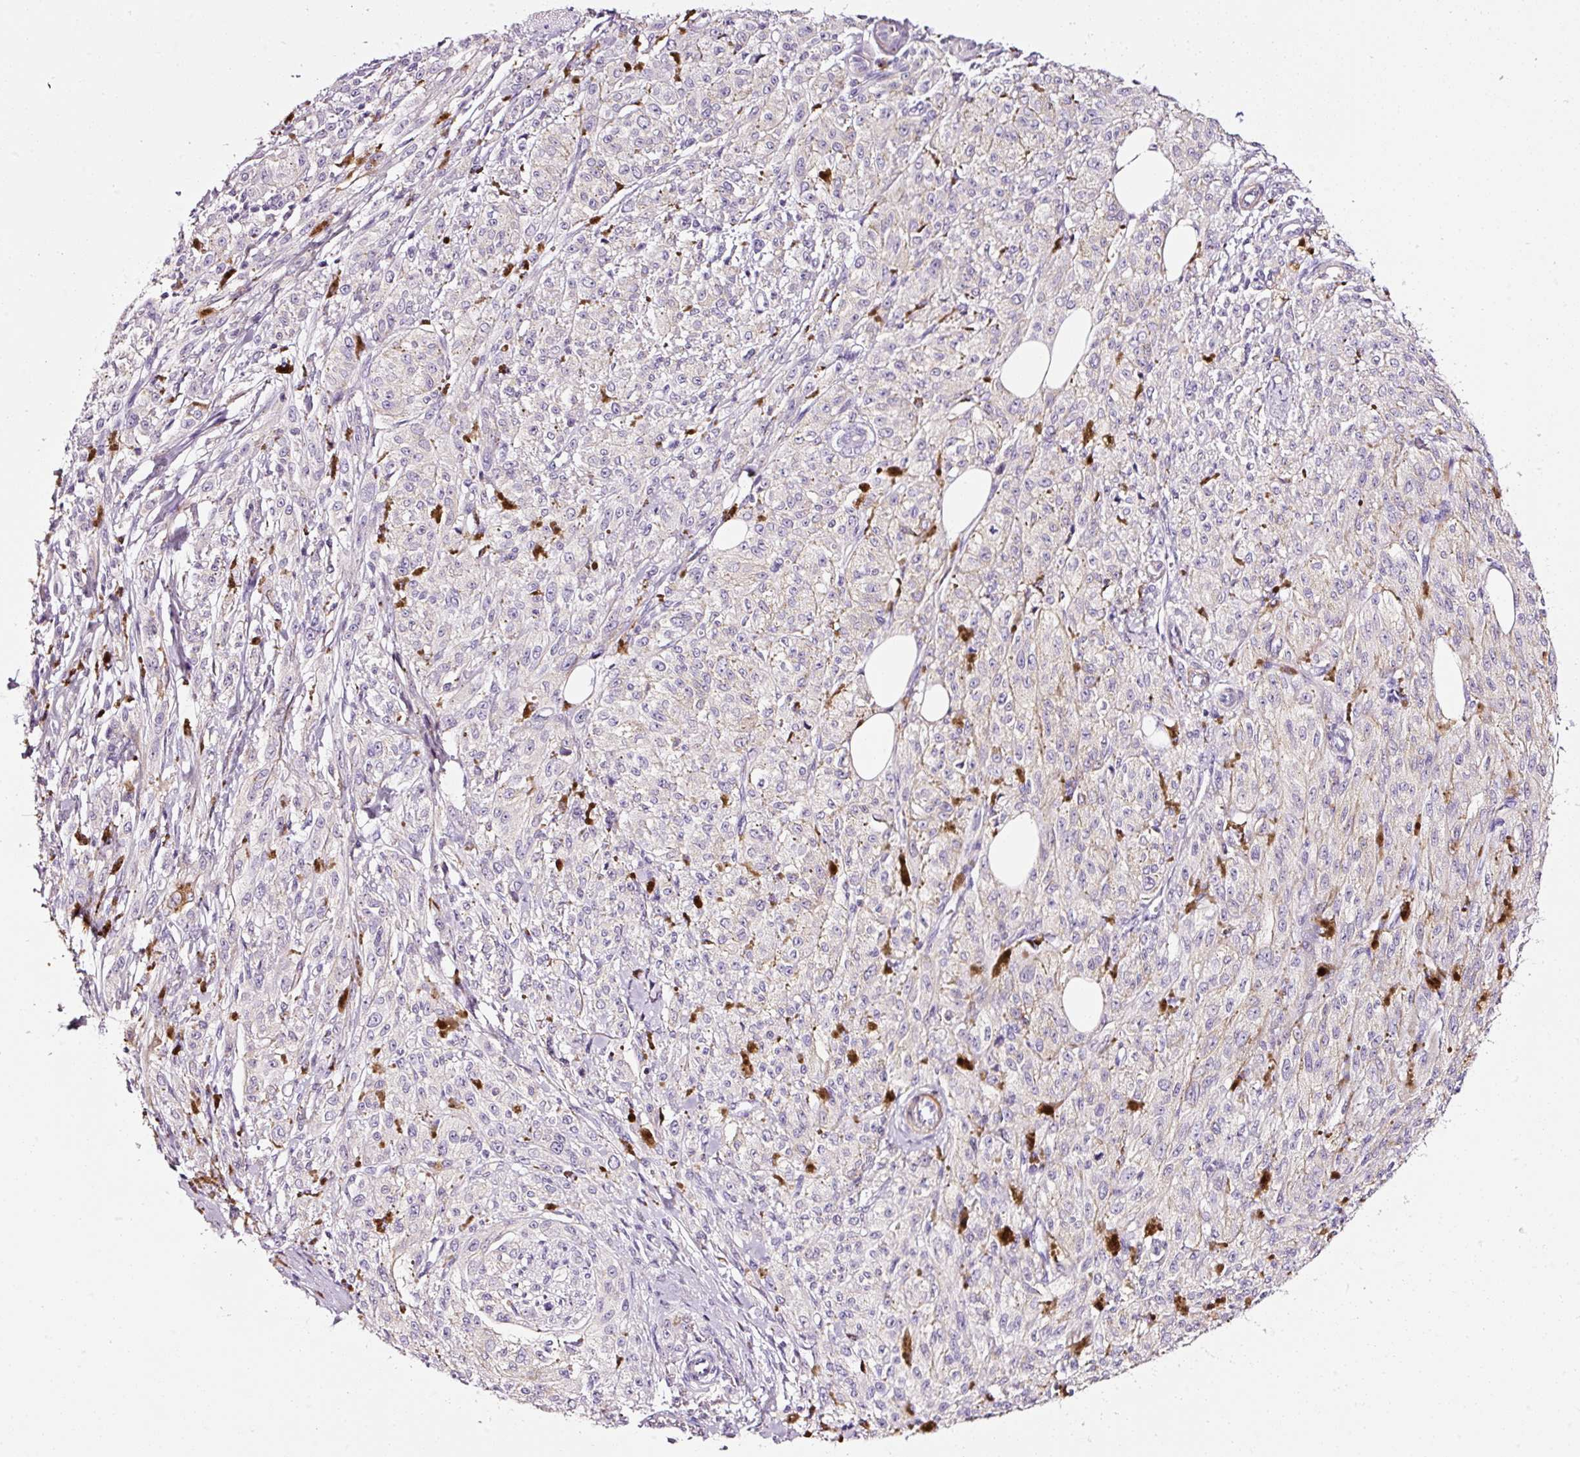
{"staining": {"intensity": "negative", "quantity": "none", "location": "none"}, "tissue": "melanoma", "cell_type": "Tumor cells", "image_type": "cancer", "snomed": [{"axis": "morphology", "description": "Malignant melanoma, NOS"}, {"axis": "topography", "description": "Skin"}], "caption": "The immunohistochemistry (IHC) micrograph has no significant expression in tumor cells of melanoma tissue. The staining is performed using DAB brown chromogen with nuclei counter-stained in using hematoxylin.", "gene": "CYB561A3", "patient": {"sex": "female", "age": 52}}